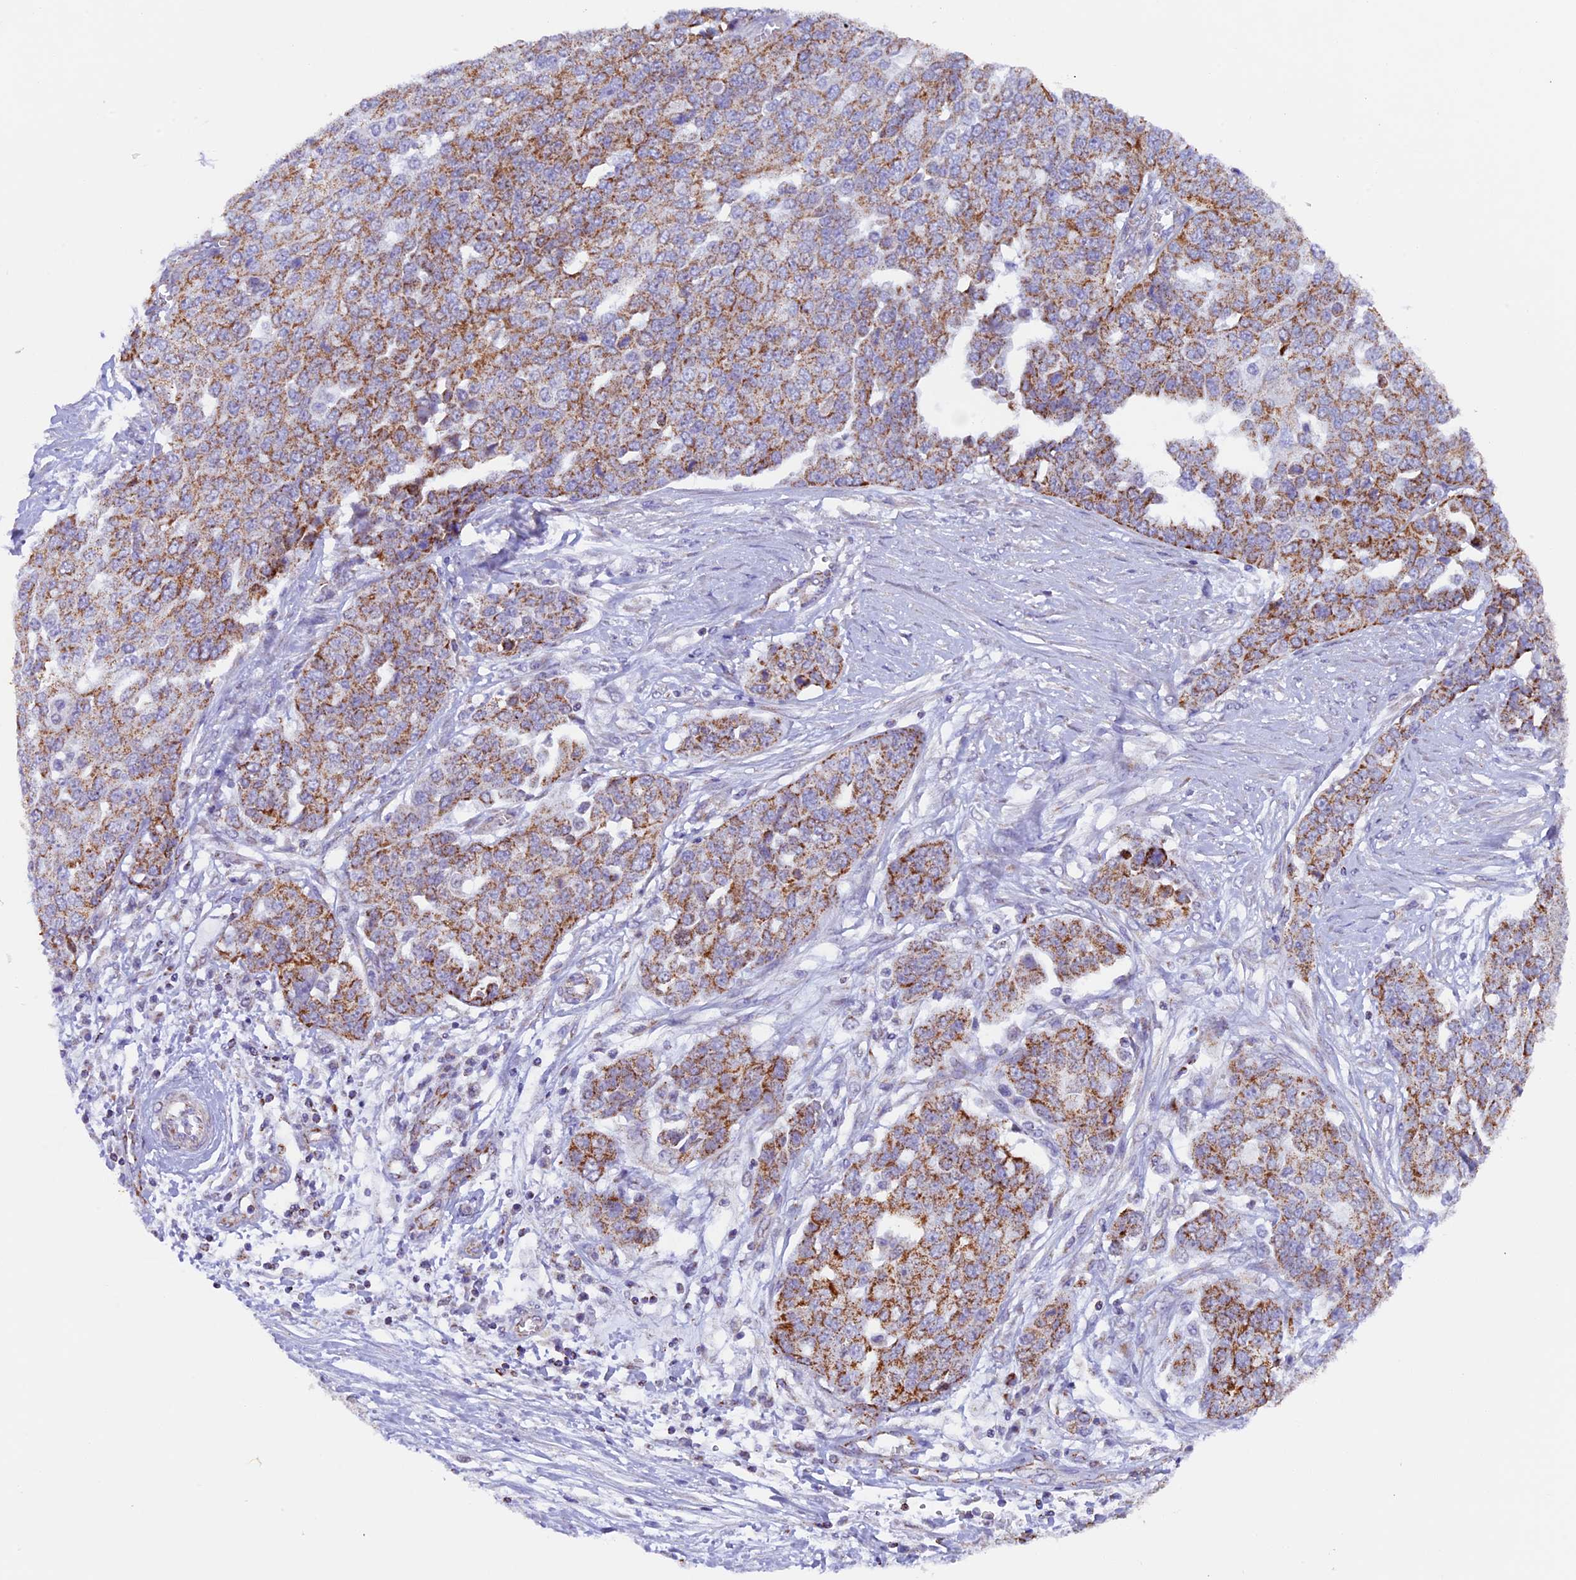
{"staining": {"intensity": "moderate", "quantity": ">75%", "location": "cytoplasmic/membranous"}, "tissue": "ovarian cancer", "cell_type": "Tumor cells", "image_type": "cancer", "snomed": [{"axis": "morphology", "description": "Cystadenocarcinoma, serous, NOS"}, {"axis": "topography", "description": "Soft tissue"}, {"axis": "topography", "description": "Ovary"}], "caption": "Tumor cells show medium levels of moderate cytoplasmic/membranous expression in approximately >75% of cells in ovarian cancer.", "gene": "TFAM", "patient": {"sex": "female", "age": 57}}